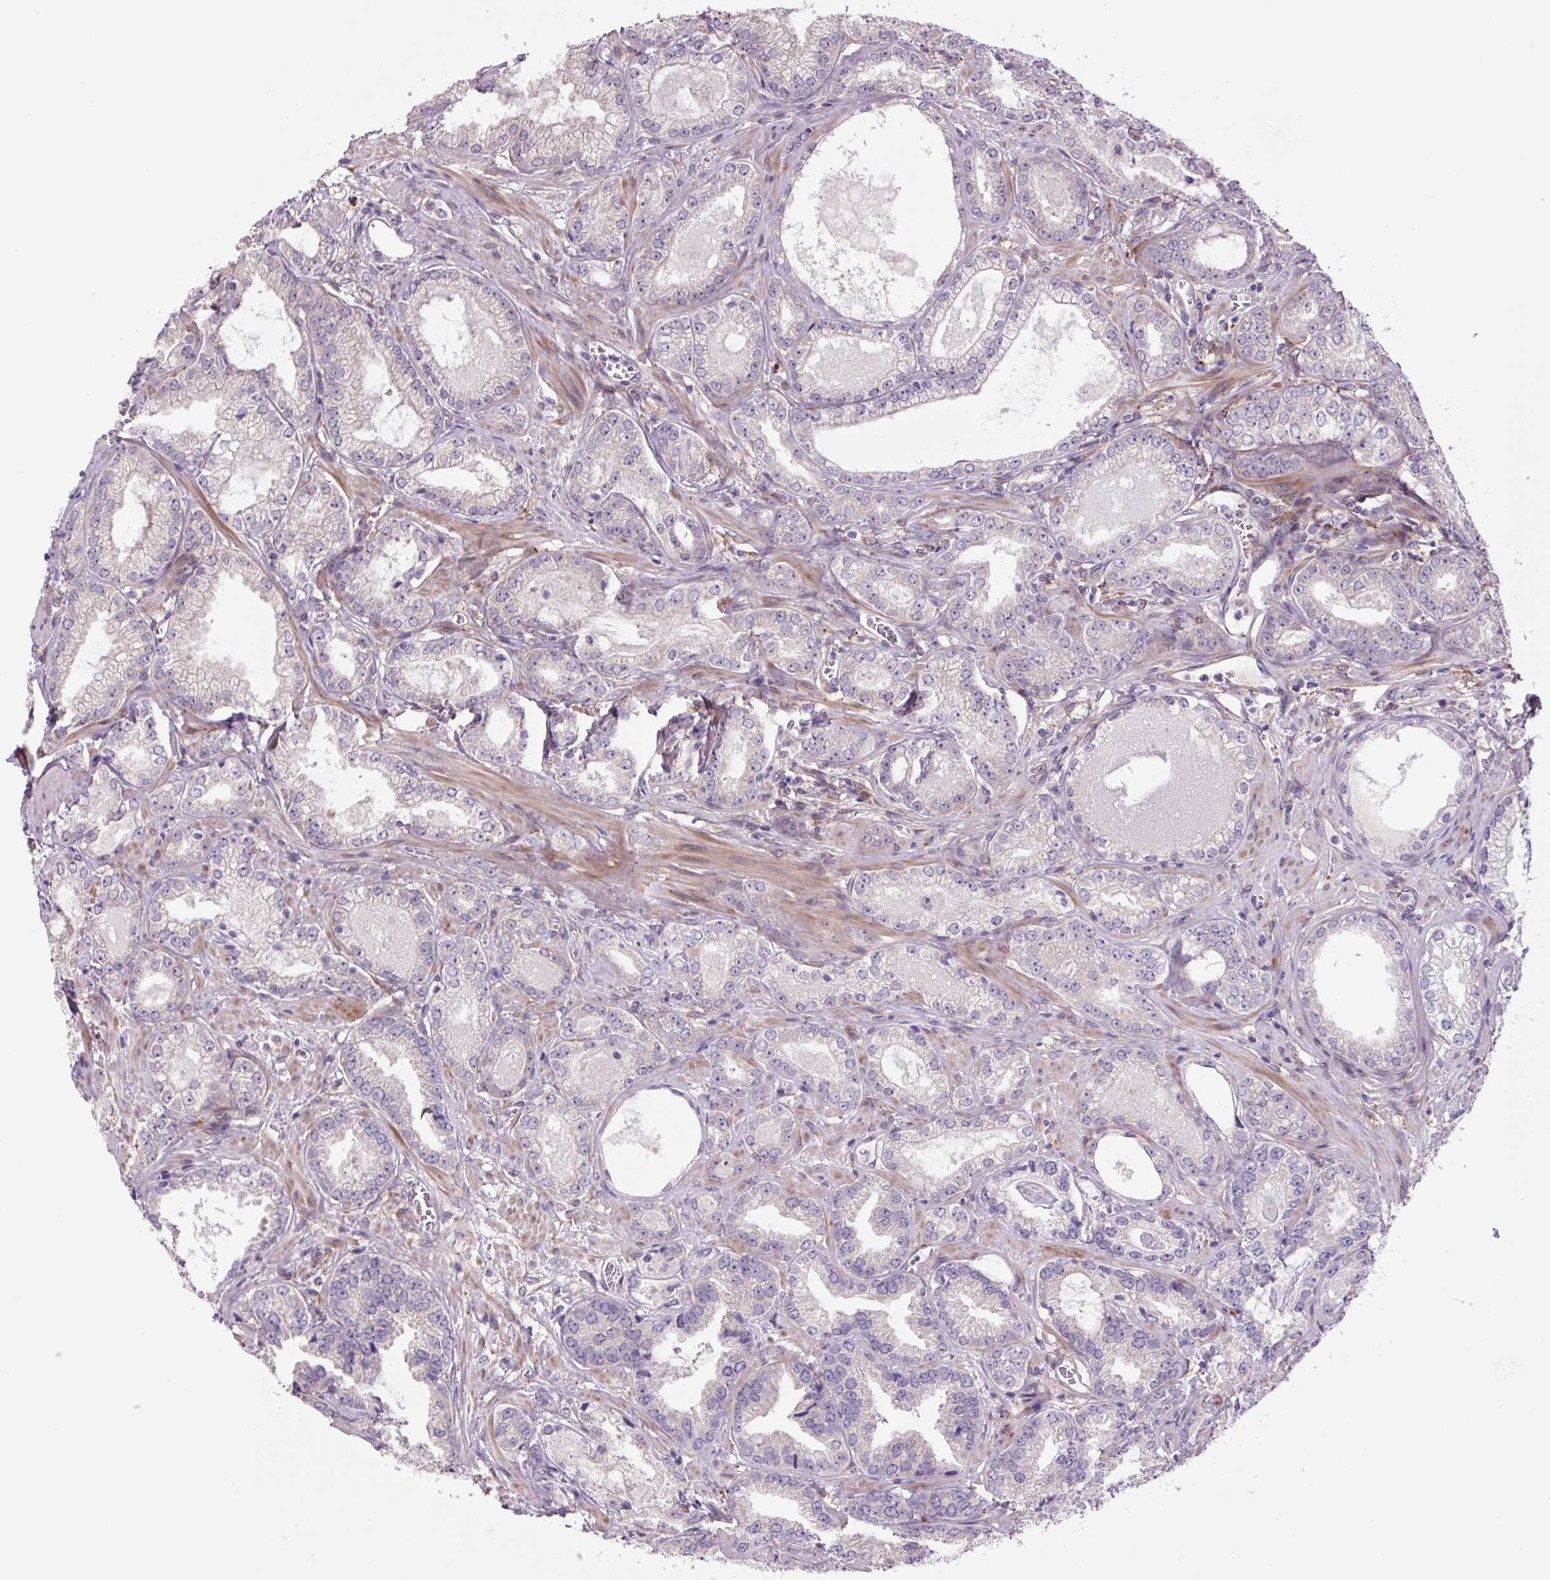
{"staining": {"intensity": "negative", "quantity": "none", "location": "none"}, "tissue": "prostate cancer", "cell_type": "Tumor cells", "image_type": "cancer", "snomed": [{"axis": "morphology", "description": "Adenocarcinoma, Medium grade"}, {"axis": "topography", "description": "Prostate"}], "caption": "High magnification brightfield microscopy of adenocarcinoma (medium-grade) (prostate) stained with DAB (3,3'-diaminobenzidine) (brown) and counterstained with hematoxylin (blue): tumor cells show no significant staining.", "gene": "PLA2G4A", "patient": {"sex": "male", "age": 57}}